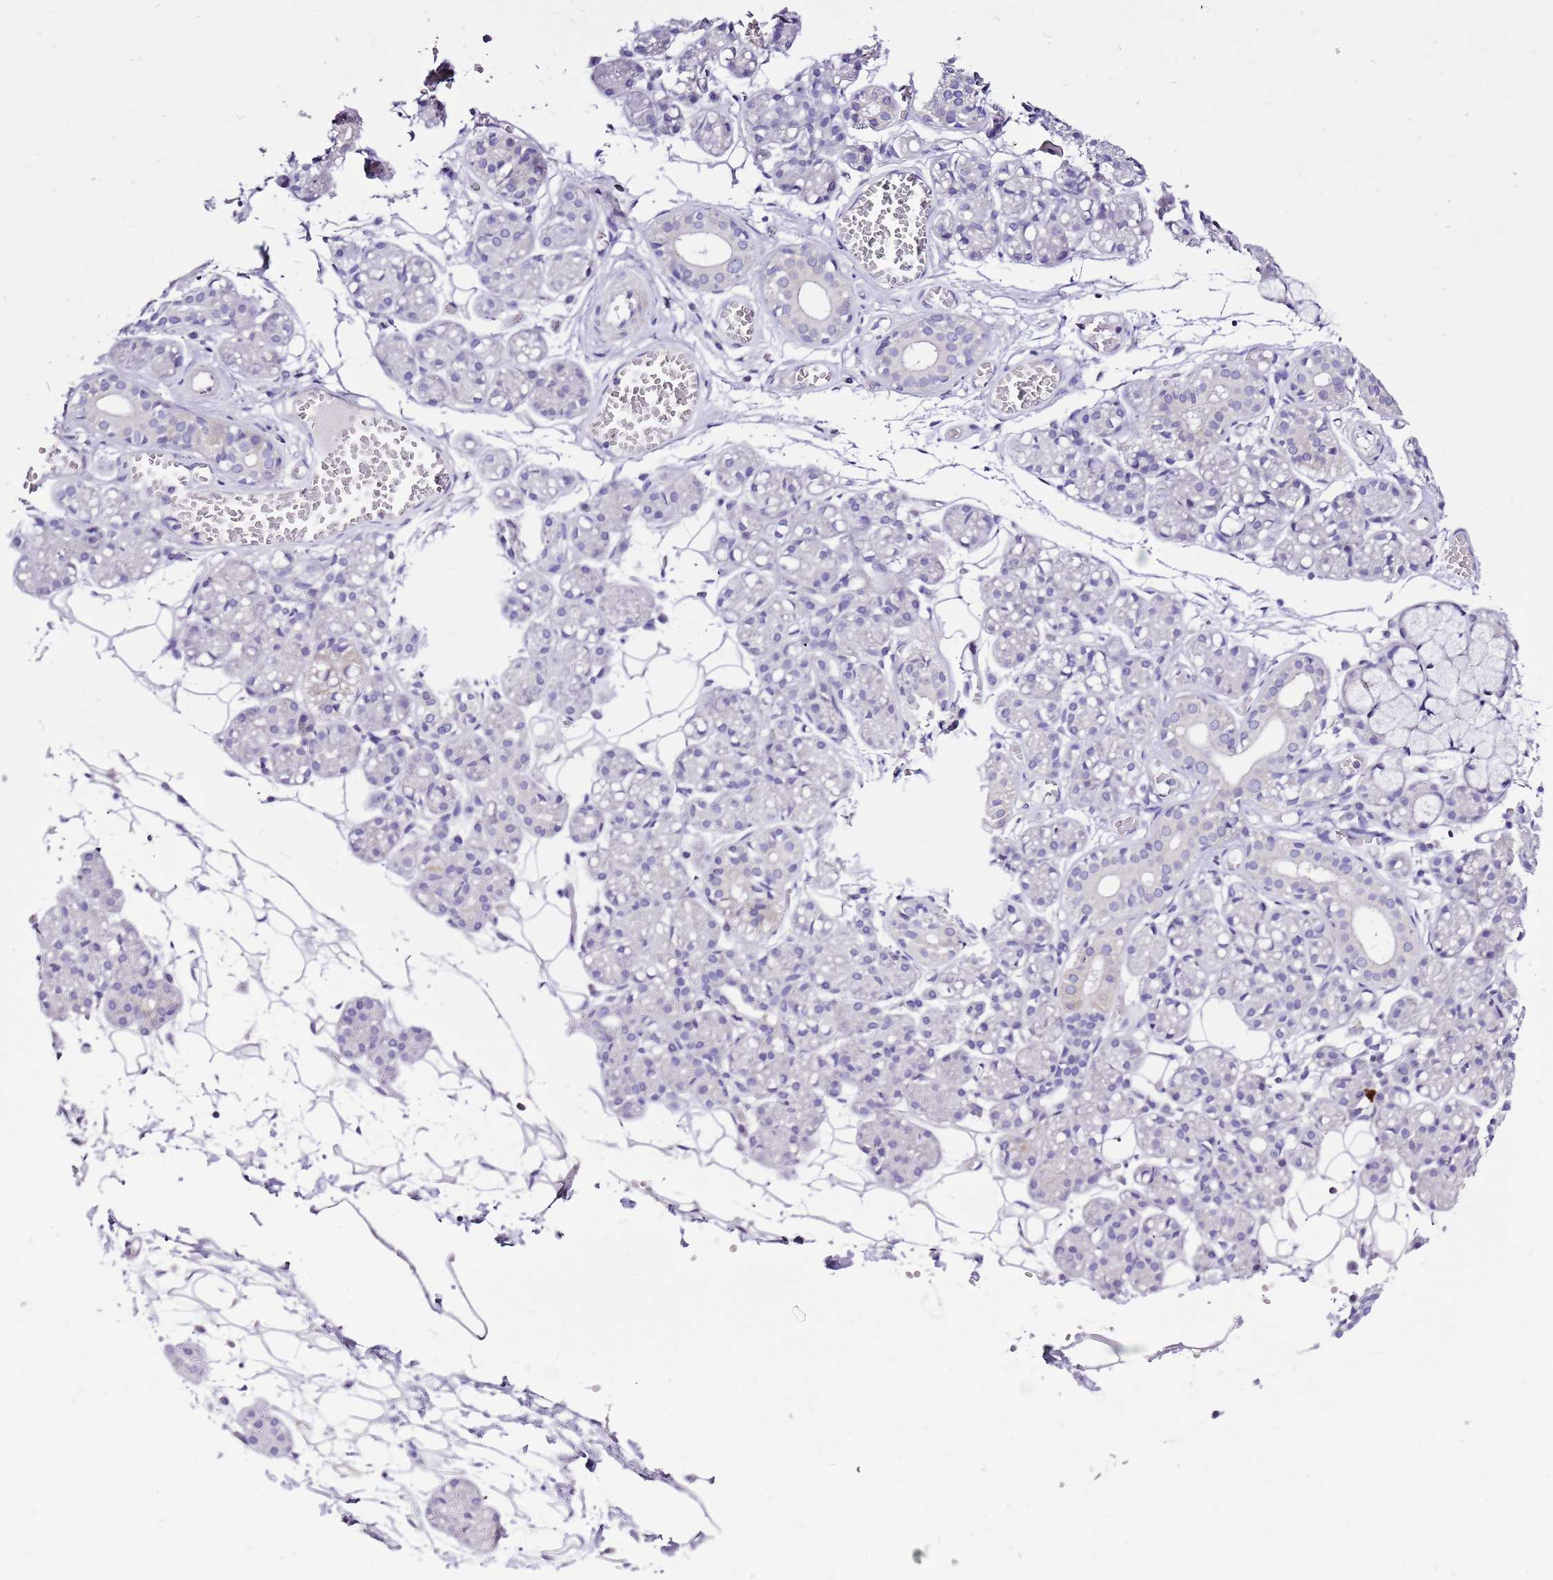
{"staining": {"intensity": "negative", "quantity": "none", "location": "none"}, "tissue": "salivary gland", "cell_type": "Glandular cells", "image_type": "normal", "snomed": [{"axis": "morphology", "description": "Normal tissue, NOS"}, {"axis": "topography", "description": "Salivary gland"}], "caption": "IHC of normal salivary gland reveals no staining in glandular cells. (Stains: DAB (3,3'-diaminobenzidine) IHC with hematoxylin counter stain, Microscopy: brightfield microscopy at high magnification).", "gene": "GLCE", "patient": {"sex": "male", "age": 63}}